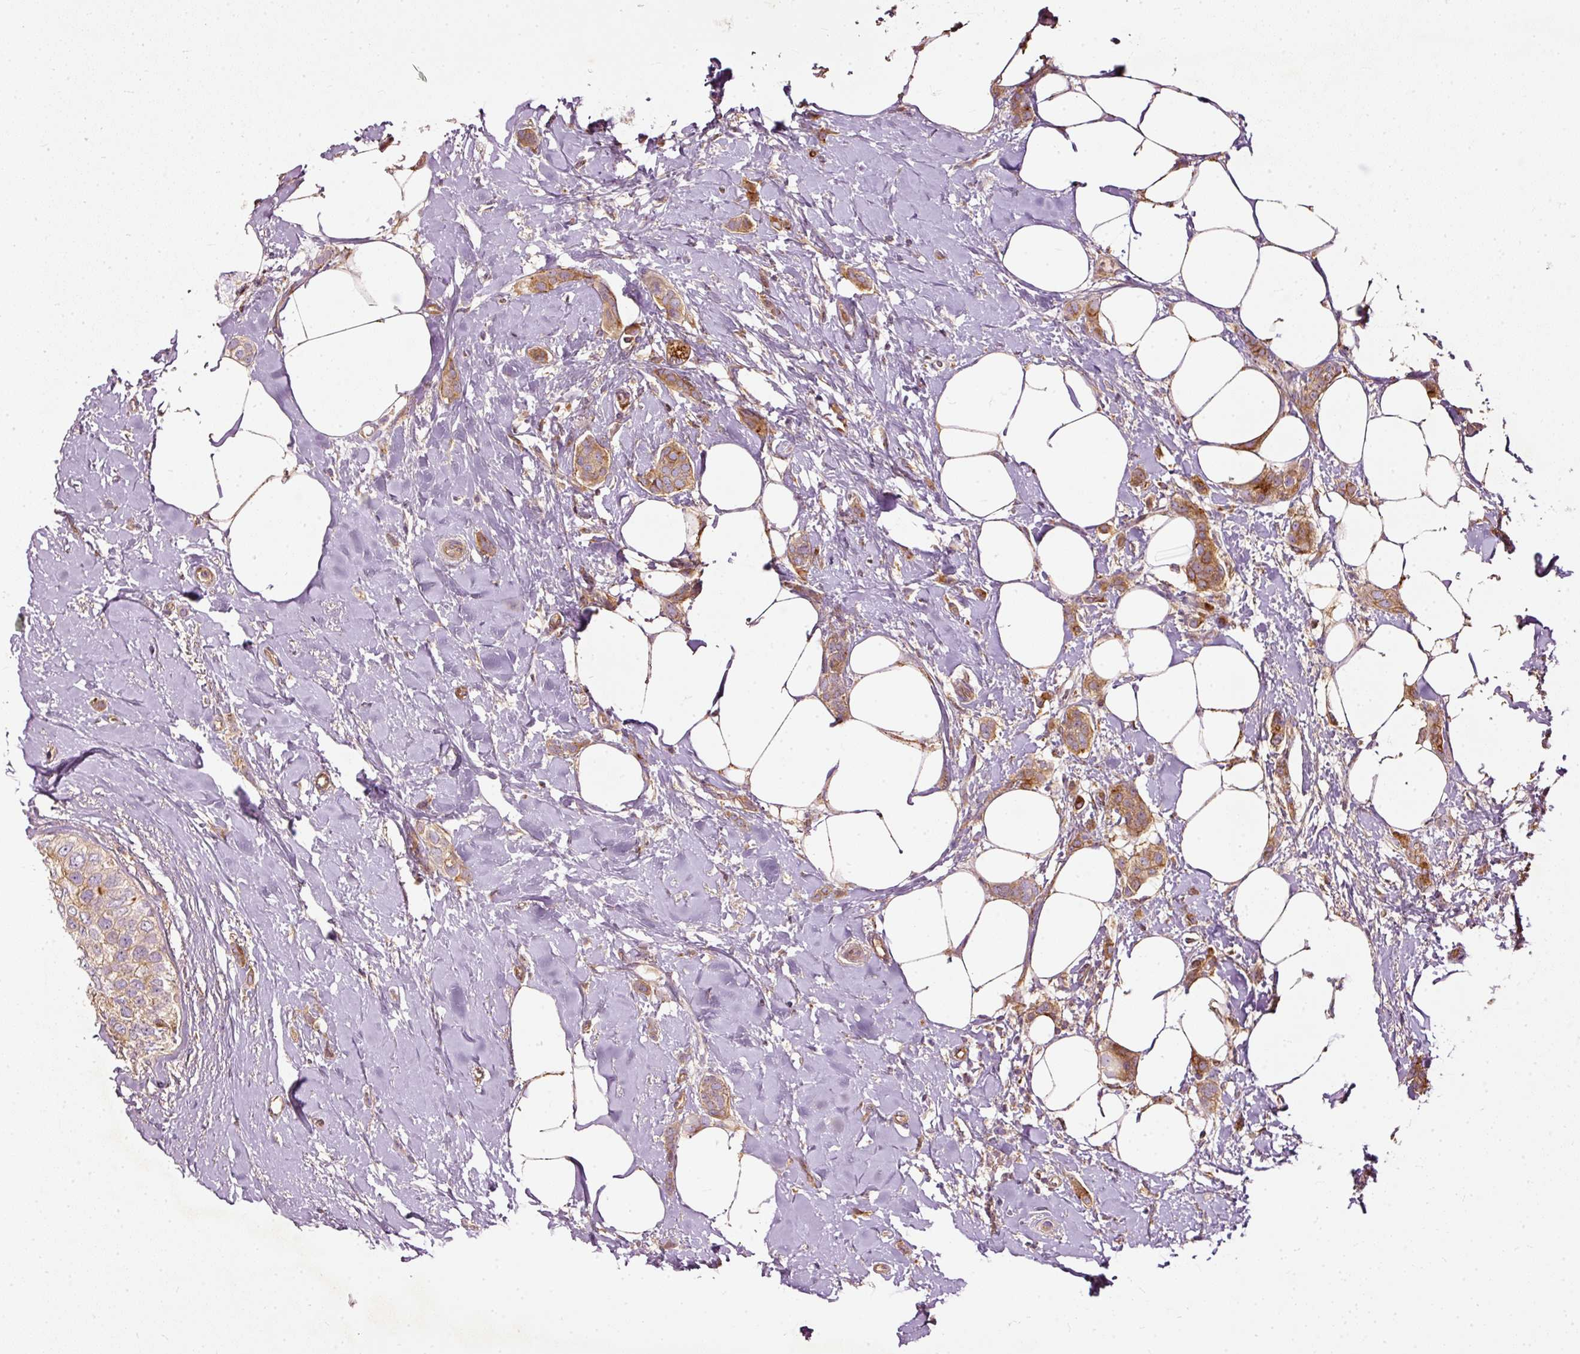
{"staining": {"intensity": "moderate", "quantity": ">75%", "location": "cytoplasmic/membranous"}, "tissue": "breast cancer", "cell_type": "Tumor cells", "image_type": "cancer", "snomed": [{"axis": "morphology", "description": "Duct carcinoma"}, {"axis": "topography", "description": "Breast"}], "caption": "Moderate cytoplasmic/membranous staining is identified in approximately >75% of tumor cells in breast cancer (intraductal carcinoma).", "gene": "PAQR9", "patient": {"sex": "female", "age": 72}}